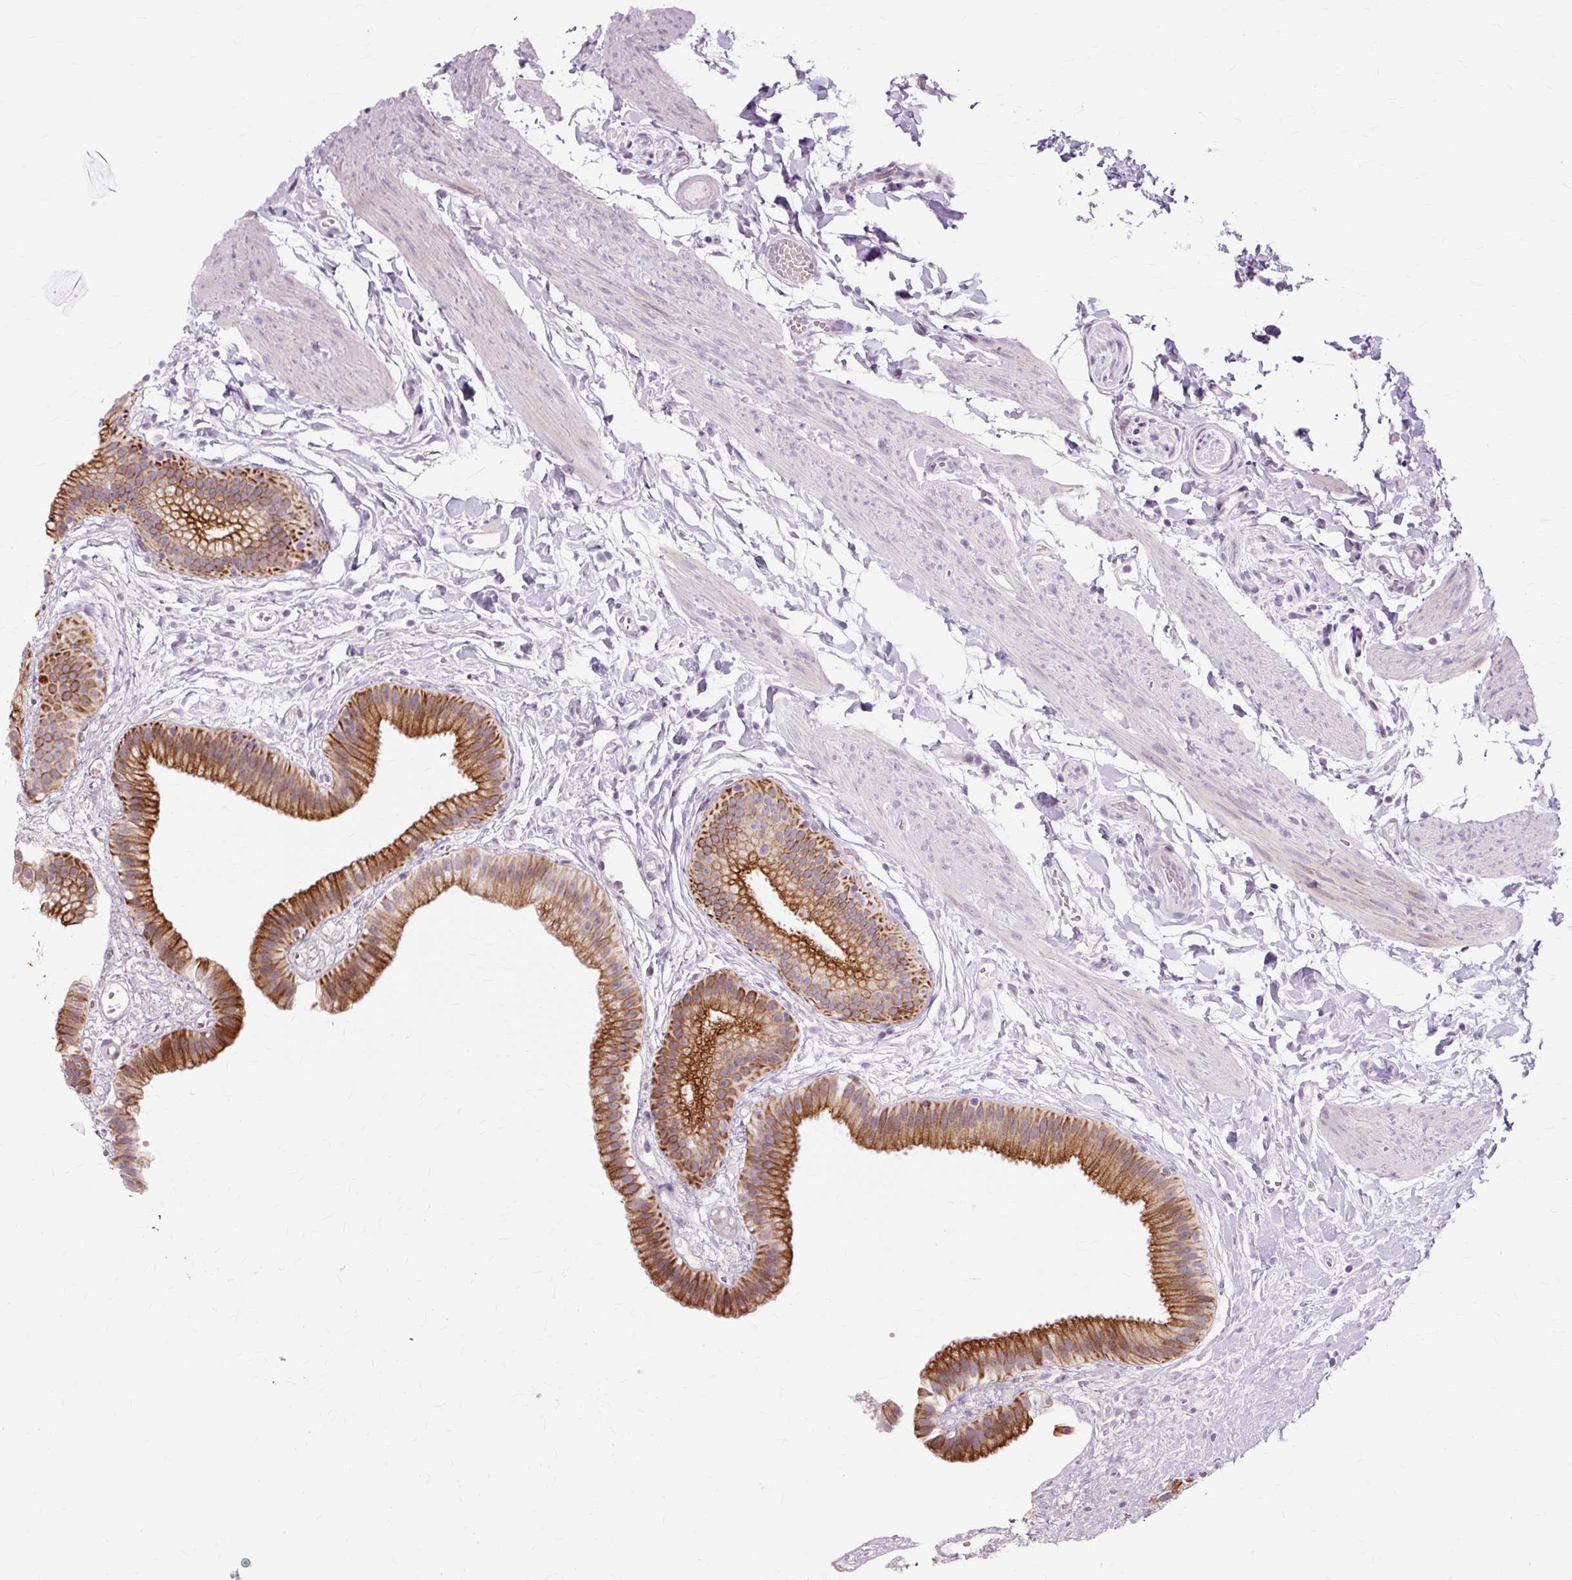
{"staining": {"intensity": "moderate", "quantity": "25%-75%", "location": "cytoplasmic/membranous"}, "tissue": "gallbladder", "cell_type": "Glandular cells", "image_type": "normal", "snomed": [{"axis": "morphology", "description": "Normal tissue, NOS"}, {"axis": "topography", "description": "Gallbladder"}], "caption": "High-power microscopy captured an immunohistochemistry image of normal gallbladder, revealing moderate cytoplasmic/membranous staining in about 25%-75% of glandular cells.", "gene": "IRX2", "patient": {"sex": "female", "age": 63}}